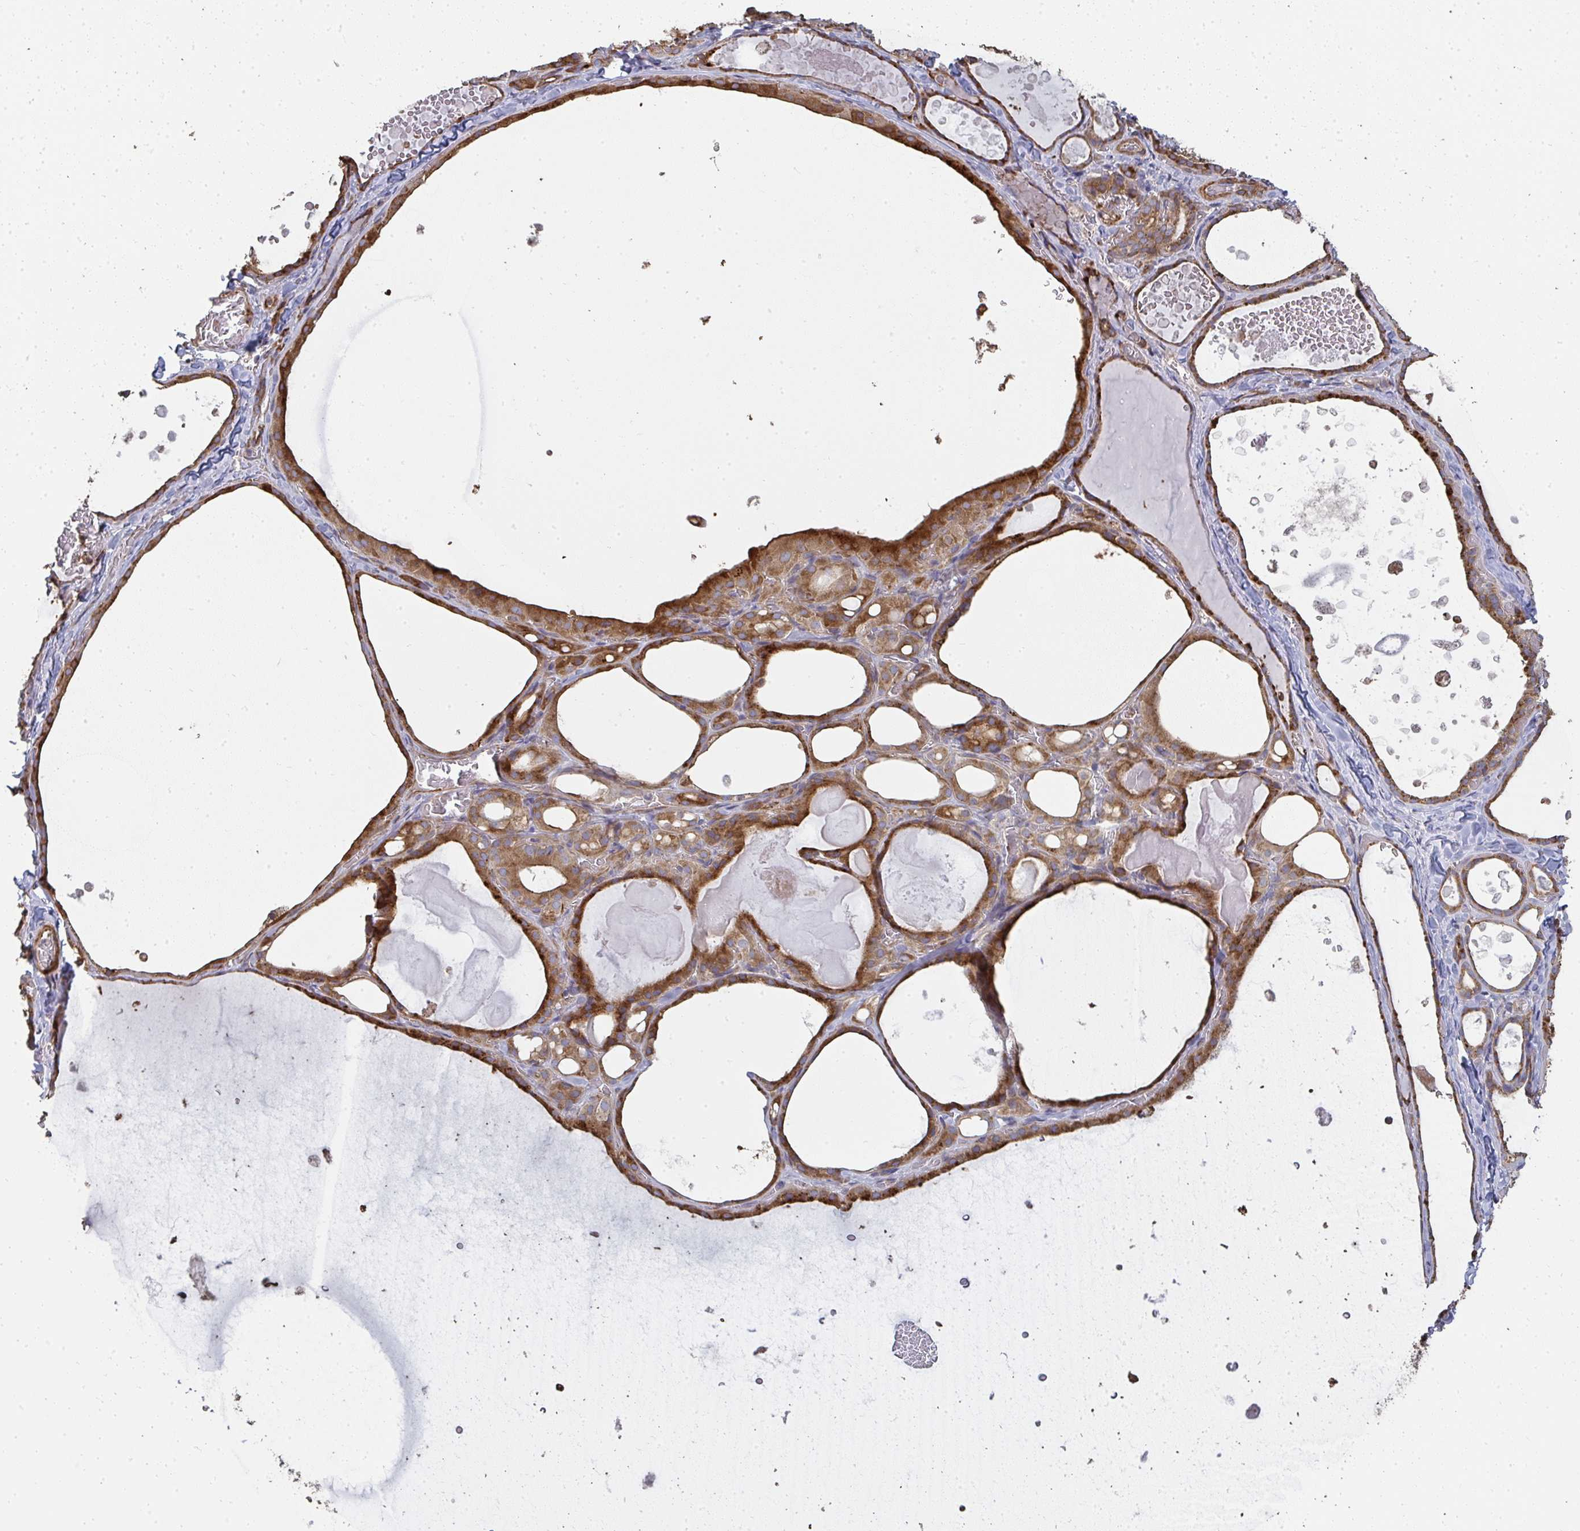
{"staining": {"intensity": "moderate", "quantity": ">75%", "location": "cytoplasmic/membranous"}, "tissue": "thyroid gland", "cell_type": "Glandular cells", "image_type": "normal", "snomed": [{"axis": "morphology", "description": "Normal tissue, NOS"}, {"axis": "topography", "description": "Thyroid gland"}], "caption": "Thyroid gland stained with a brown dye reveals moderate cytoplasmic/membranous positive staining in approximately >75% of glandular cells.", "gene": "ZFYVE28", "patient": {"sex": "female", "age": 56}}